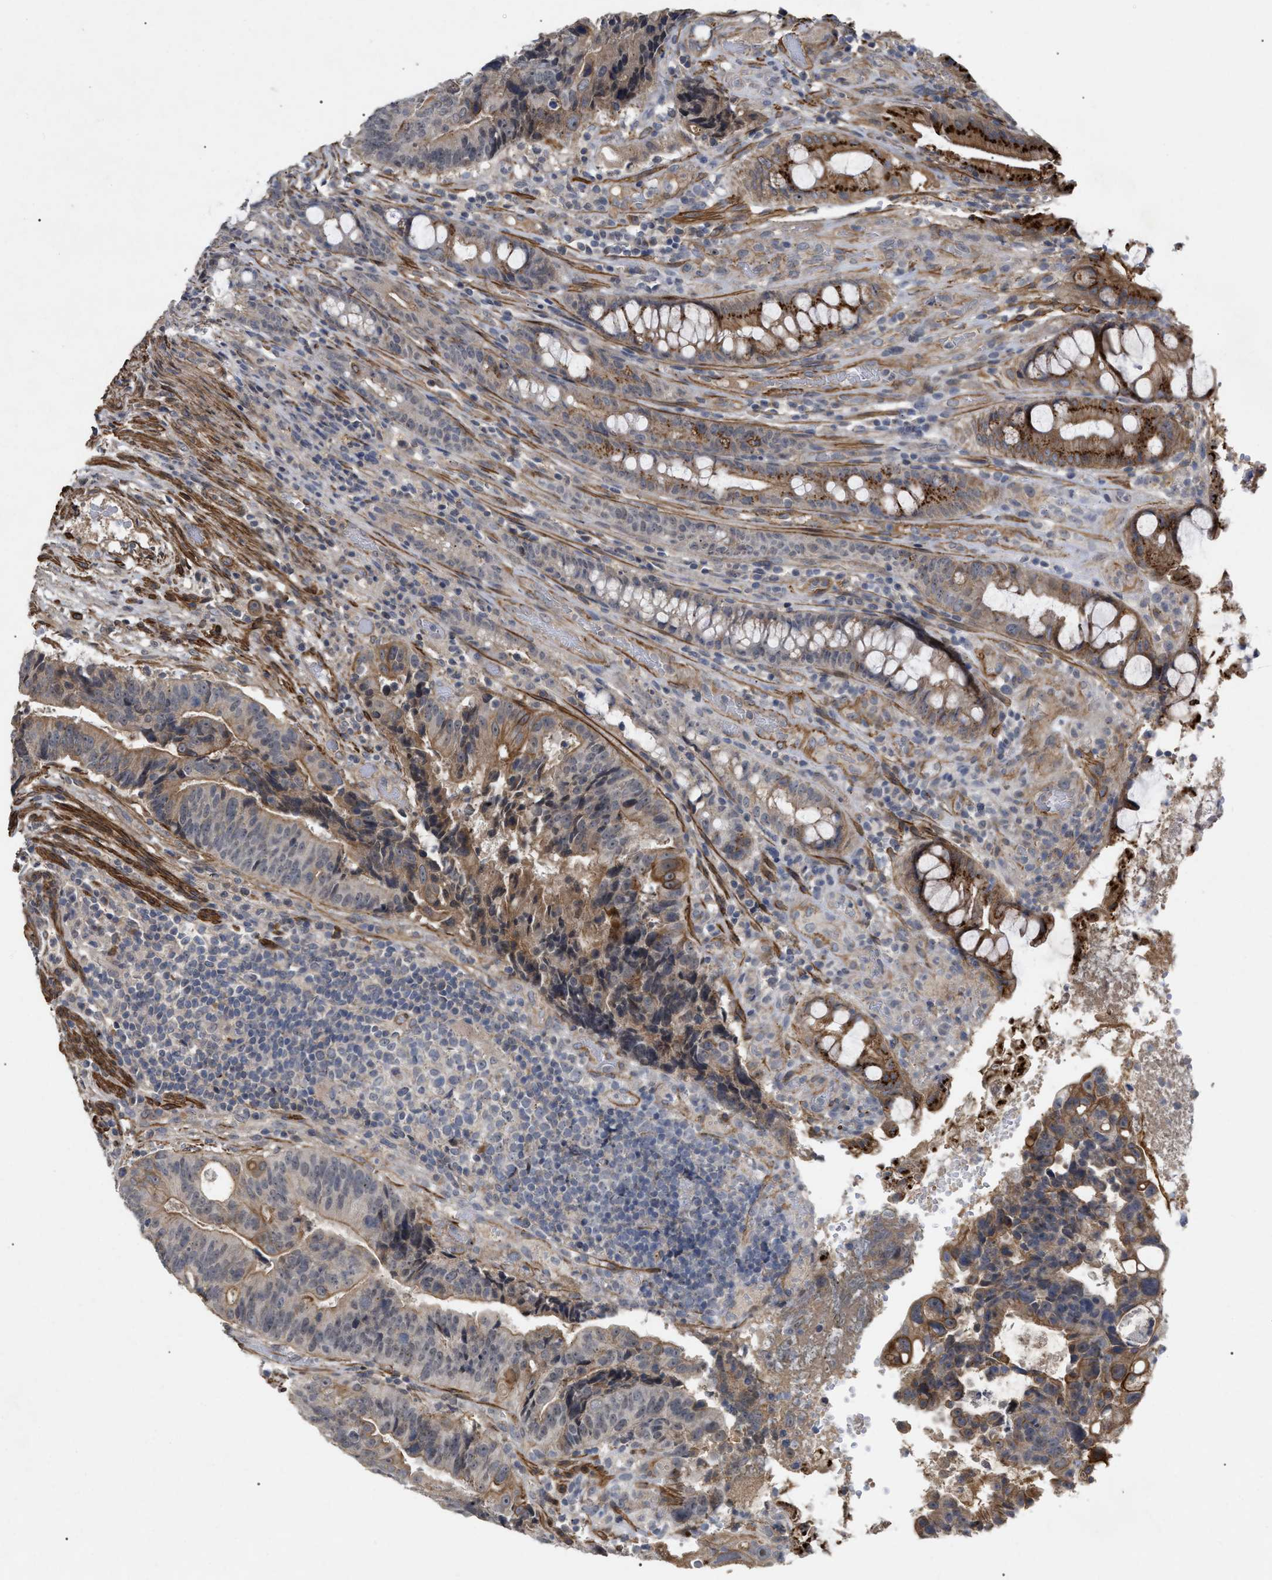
{"staining": {"intensity": "moderate", "quantity": ">75%", "location": "cytoplasmic/membranous"}, "tissue": "colorectal cancer", "cell_type": "Tumor cells", "image_type": "cancer", "snomed": [{"axis": "morphology", "description": "Adenocarcinoma, NOS"}, {"axis": "topography", "description": "Colon"}], "caption": "Brown immunohistochemical staining in human colorectal cancer (adenocarcinoma) shows moderate cytoplasmic/membranous positivity in about >75% of tumor cells.", "gene": "ST6GALNAC6", "patient": {"sex": "female", "age": 57}}